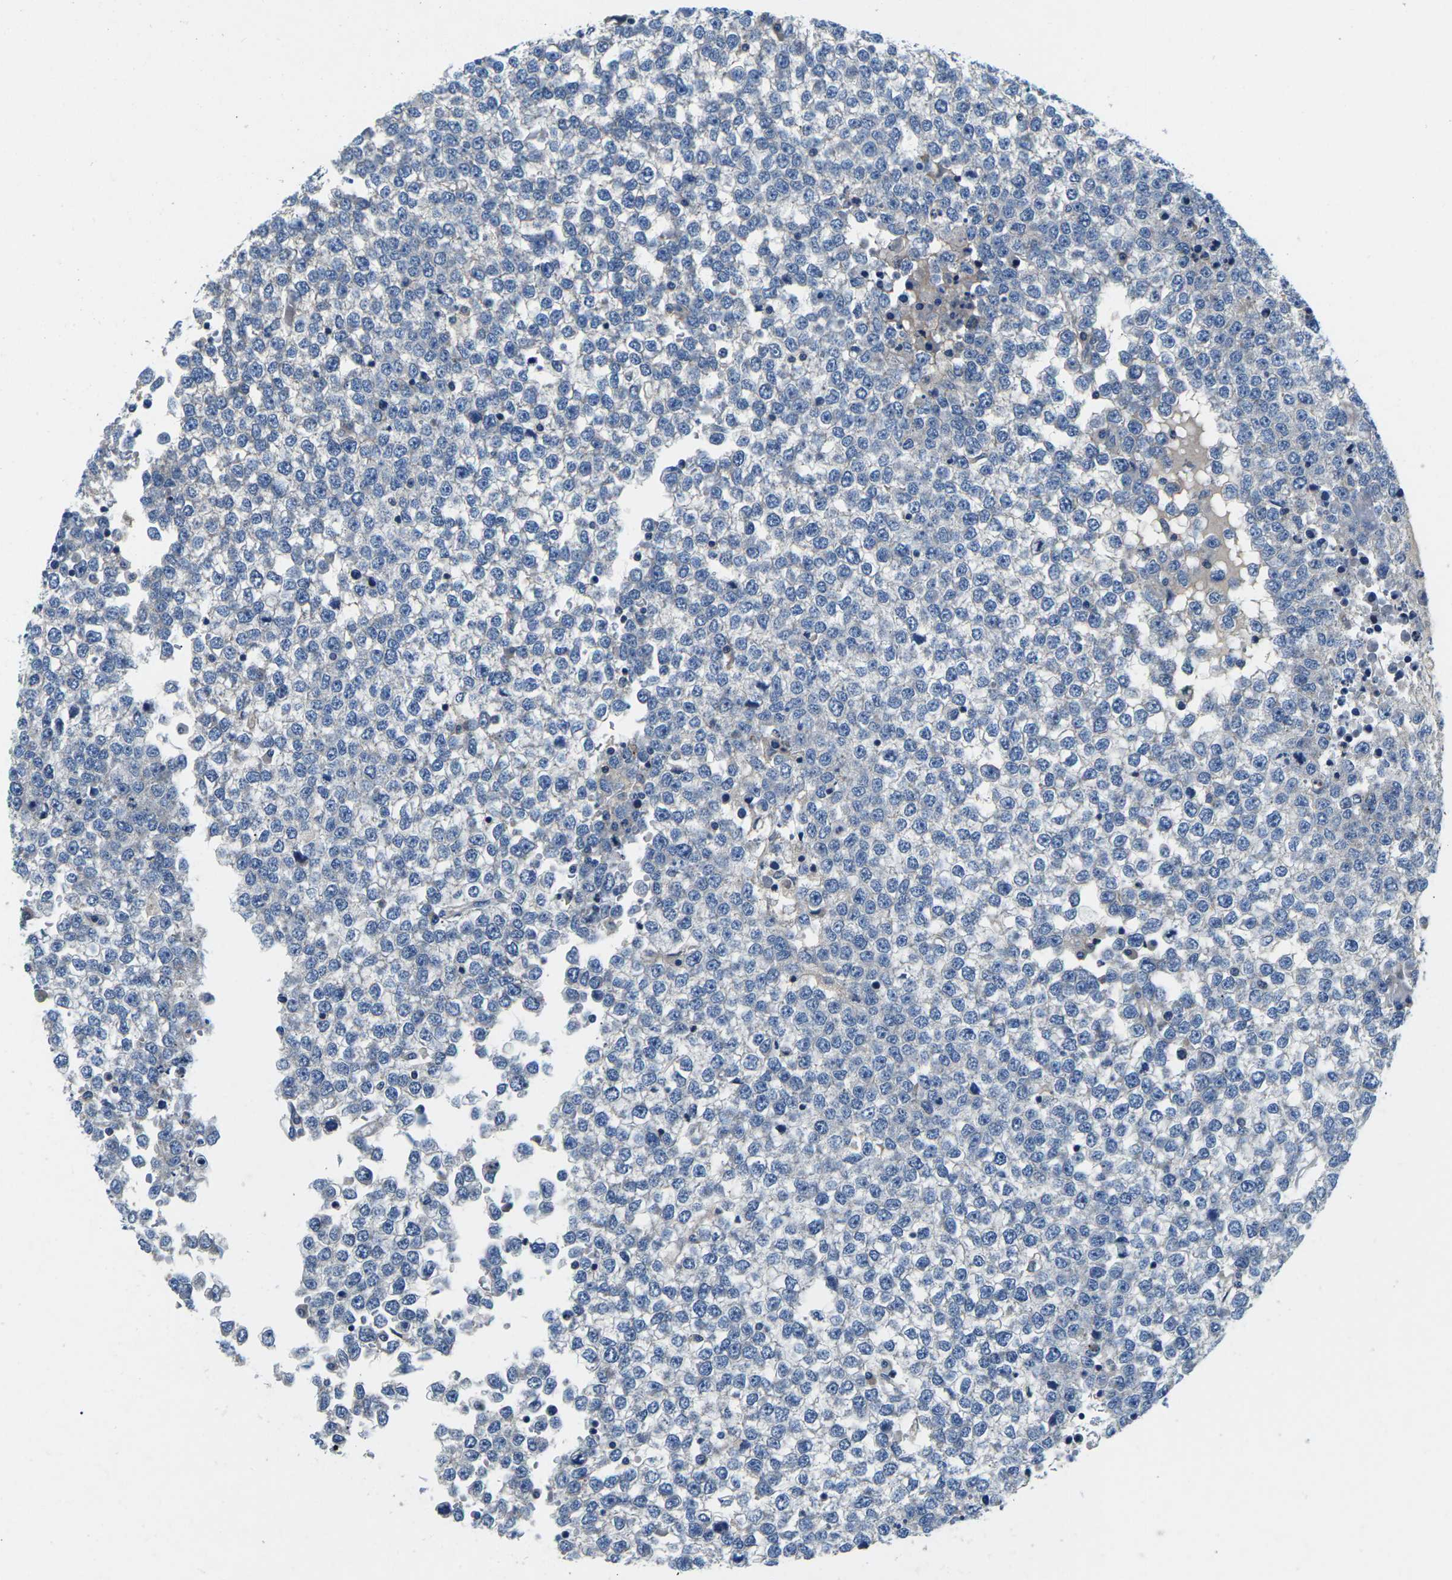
{"staining": {"intensity": "negative", "quantity": "none", "location": "none"}, "tissue": "testis cancer", "cell_type": "Tumor cells", "image_type": "cancer", "snomed": [{"axis": "morphology", "description": "Seminoma, NOS"}, {"axis": "topography", "description": "Testis"}], "caption": "DAB immunohistochemical staining of seminoma (testis) reveals no significant staining in tumor cells.", "gene": "PDCD6IP", "patient": {"sex": "male", "age": 65}}